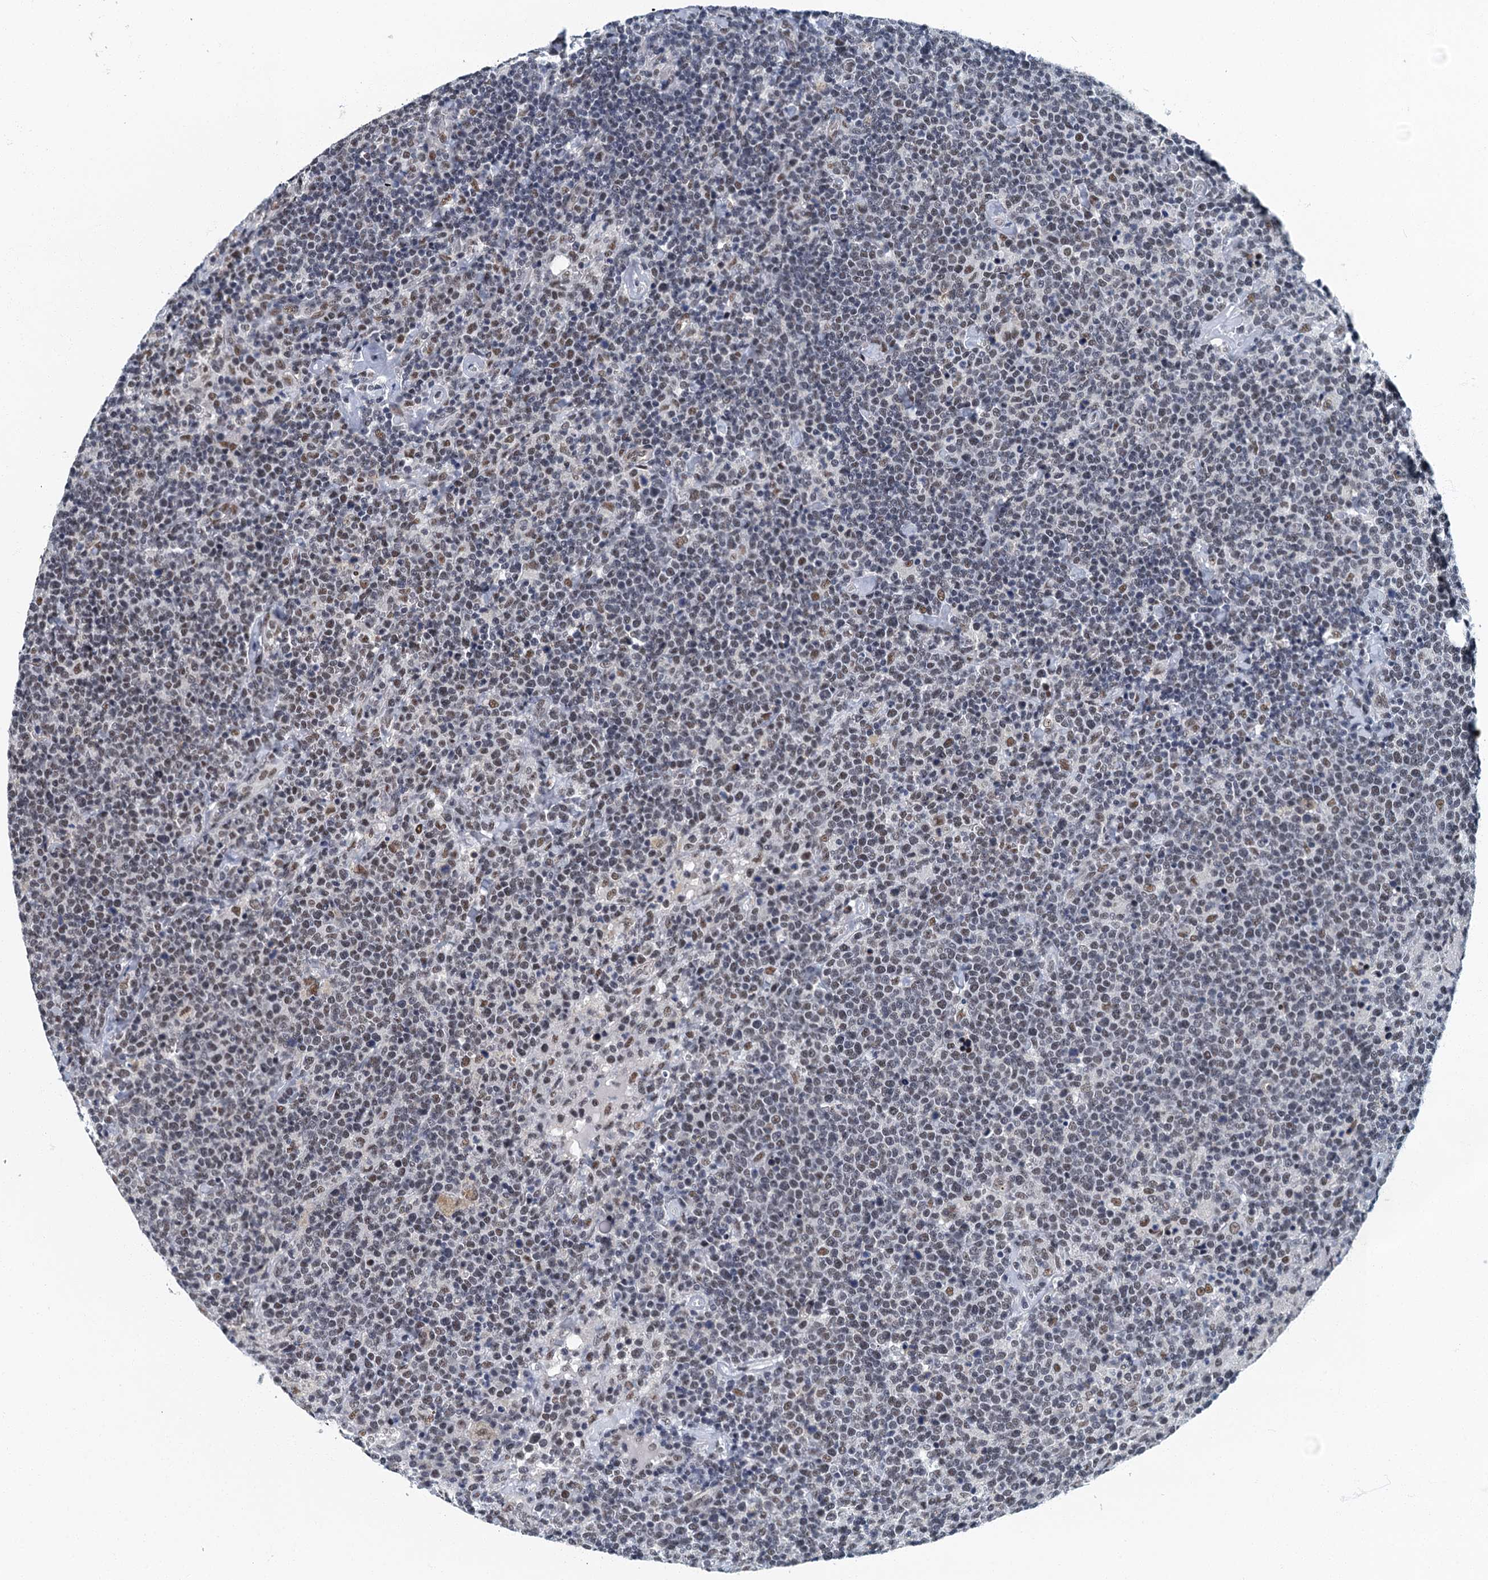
{"staining": {"intensity": "moderate", "quantity": "<25%", "location": "nuclear"}, "tissue": "lymphoma", "cell_type": "Tumor cells", "image_type": "cancer", "snomed": [{"axis": "morphology", "description": "Malignant lymphoma, non-Hodgkin's type, High grade"}, {"axis": "topography", "description": "Lymph node"}], "caption": "Malignant lymphoma, non-Hodgkin's type (high-grade) stained for a protein shows moderate nuclear positivity in tumor cells. (DAB (3,3'-diaminobenzidine) = brown stain, brightfield microscopy at high magnification).", "gene": "GADL1", "patient": {"sex": "male", "age": 61}}